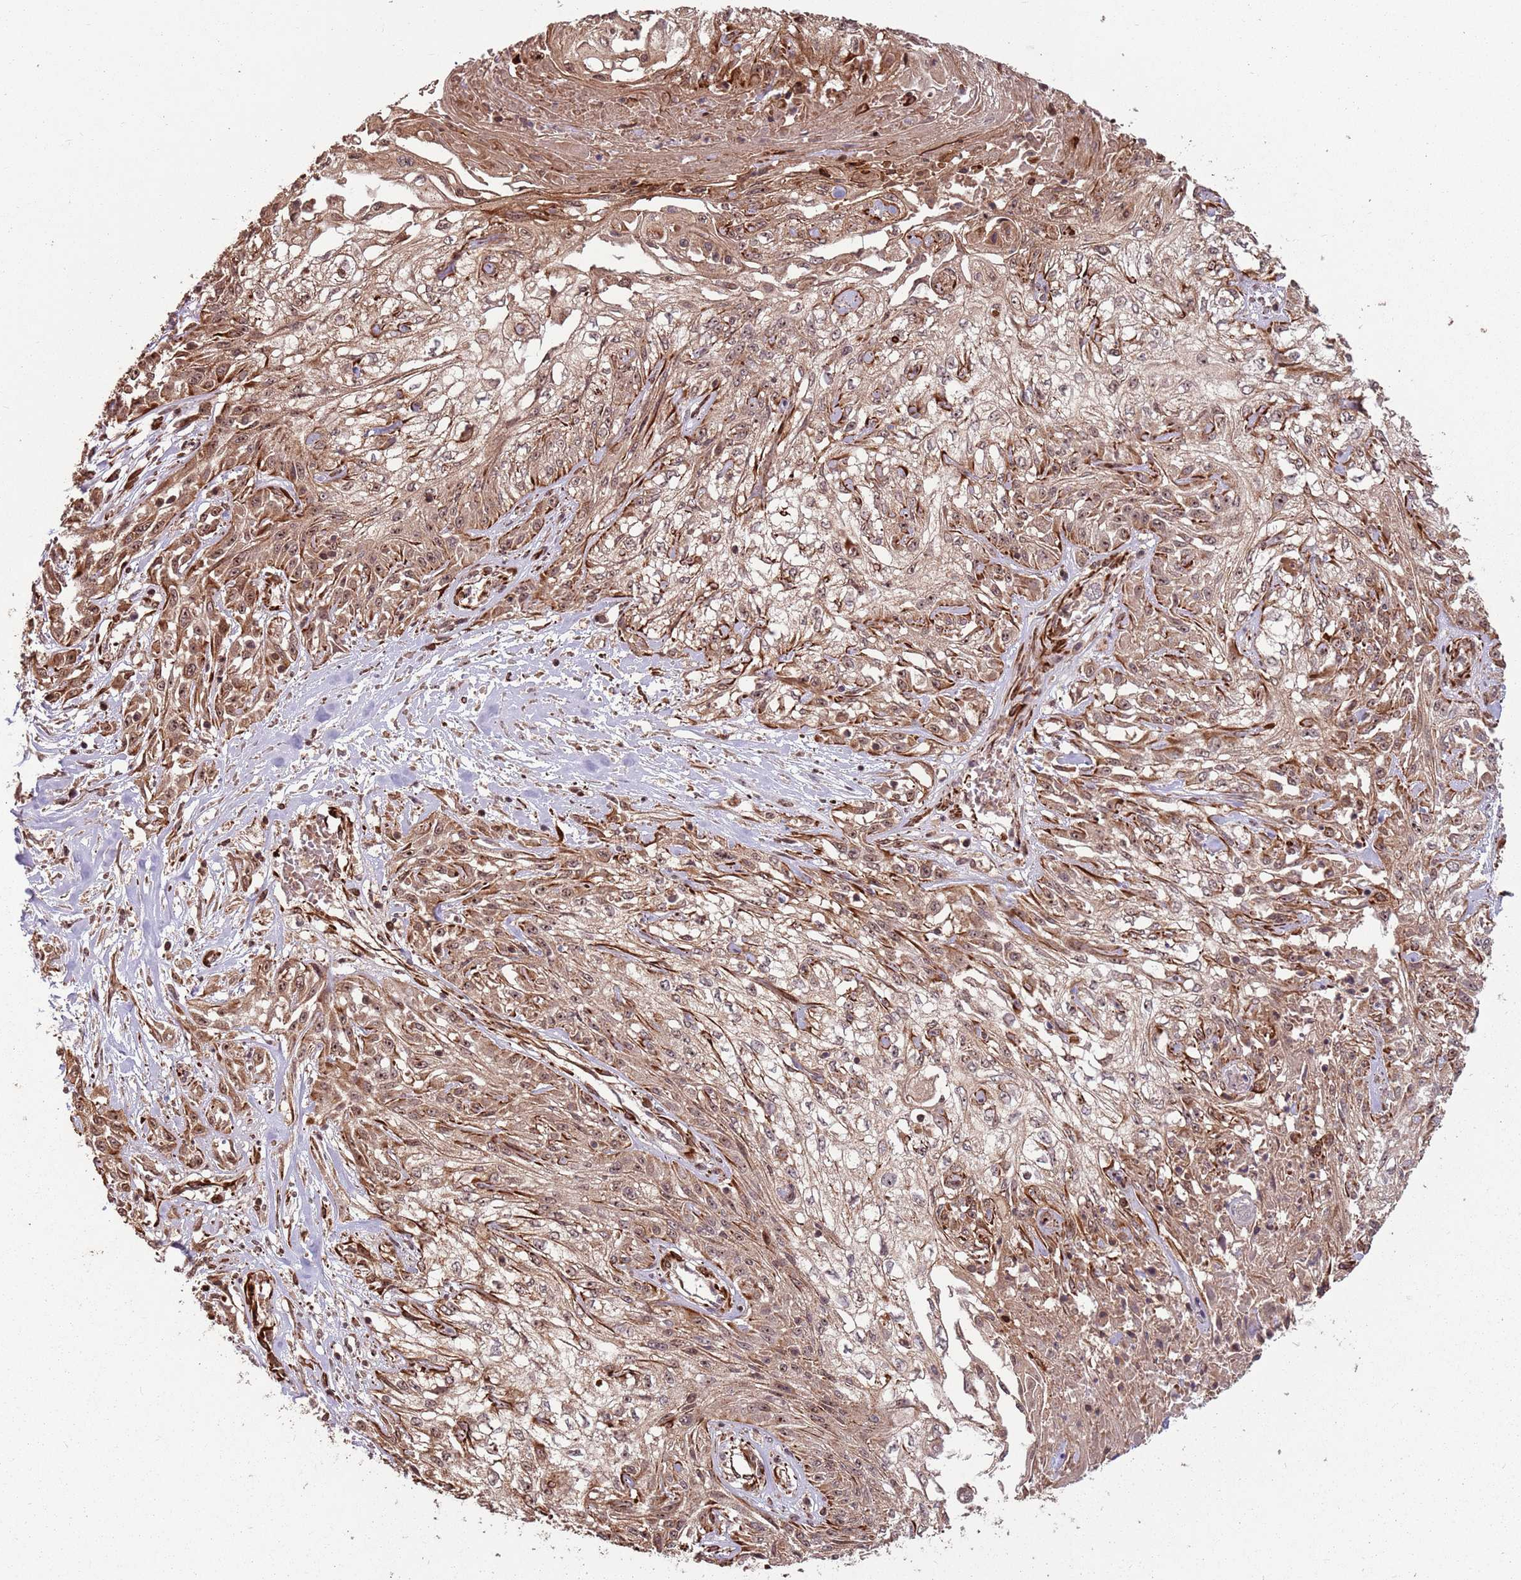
{"staining": {"intensity": "moderate", "quantity": ">75%", "location": "cytoplasmic/membranous,nuclear"}, "tissue": "skin cancer", "cell_type": "Tumor cells", "image_type": "cancer", "snomed": [{"axis": "morphology", "description": "Squamous cell carcinoma, NOS"}, {"axis": "morphology", "description": "Squamous cell carcinoma, metastatic, NOS"}, {"axis": "topography", "description": "Skin"}, {"axis": "topography", "description": "Lymph node"}], "caption": "DAB (3,3'-diaminobenzidine) immunohistochemical staining of skin metastatic squamous cell carcinoma exhibits moderate cytoplasmic/membranous and nuclear protein positivity in approximately >75% of tumor cells.", "gene": "ADAMTS3", "patient": {"sex": "male", "age": 75}}